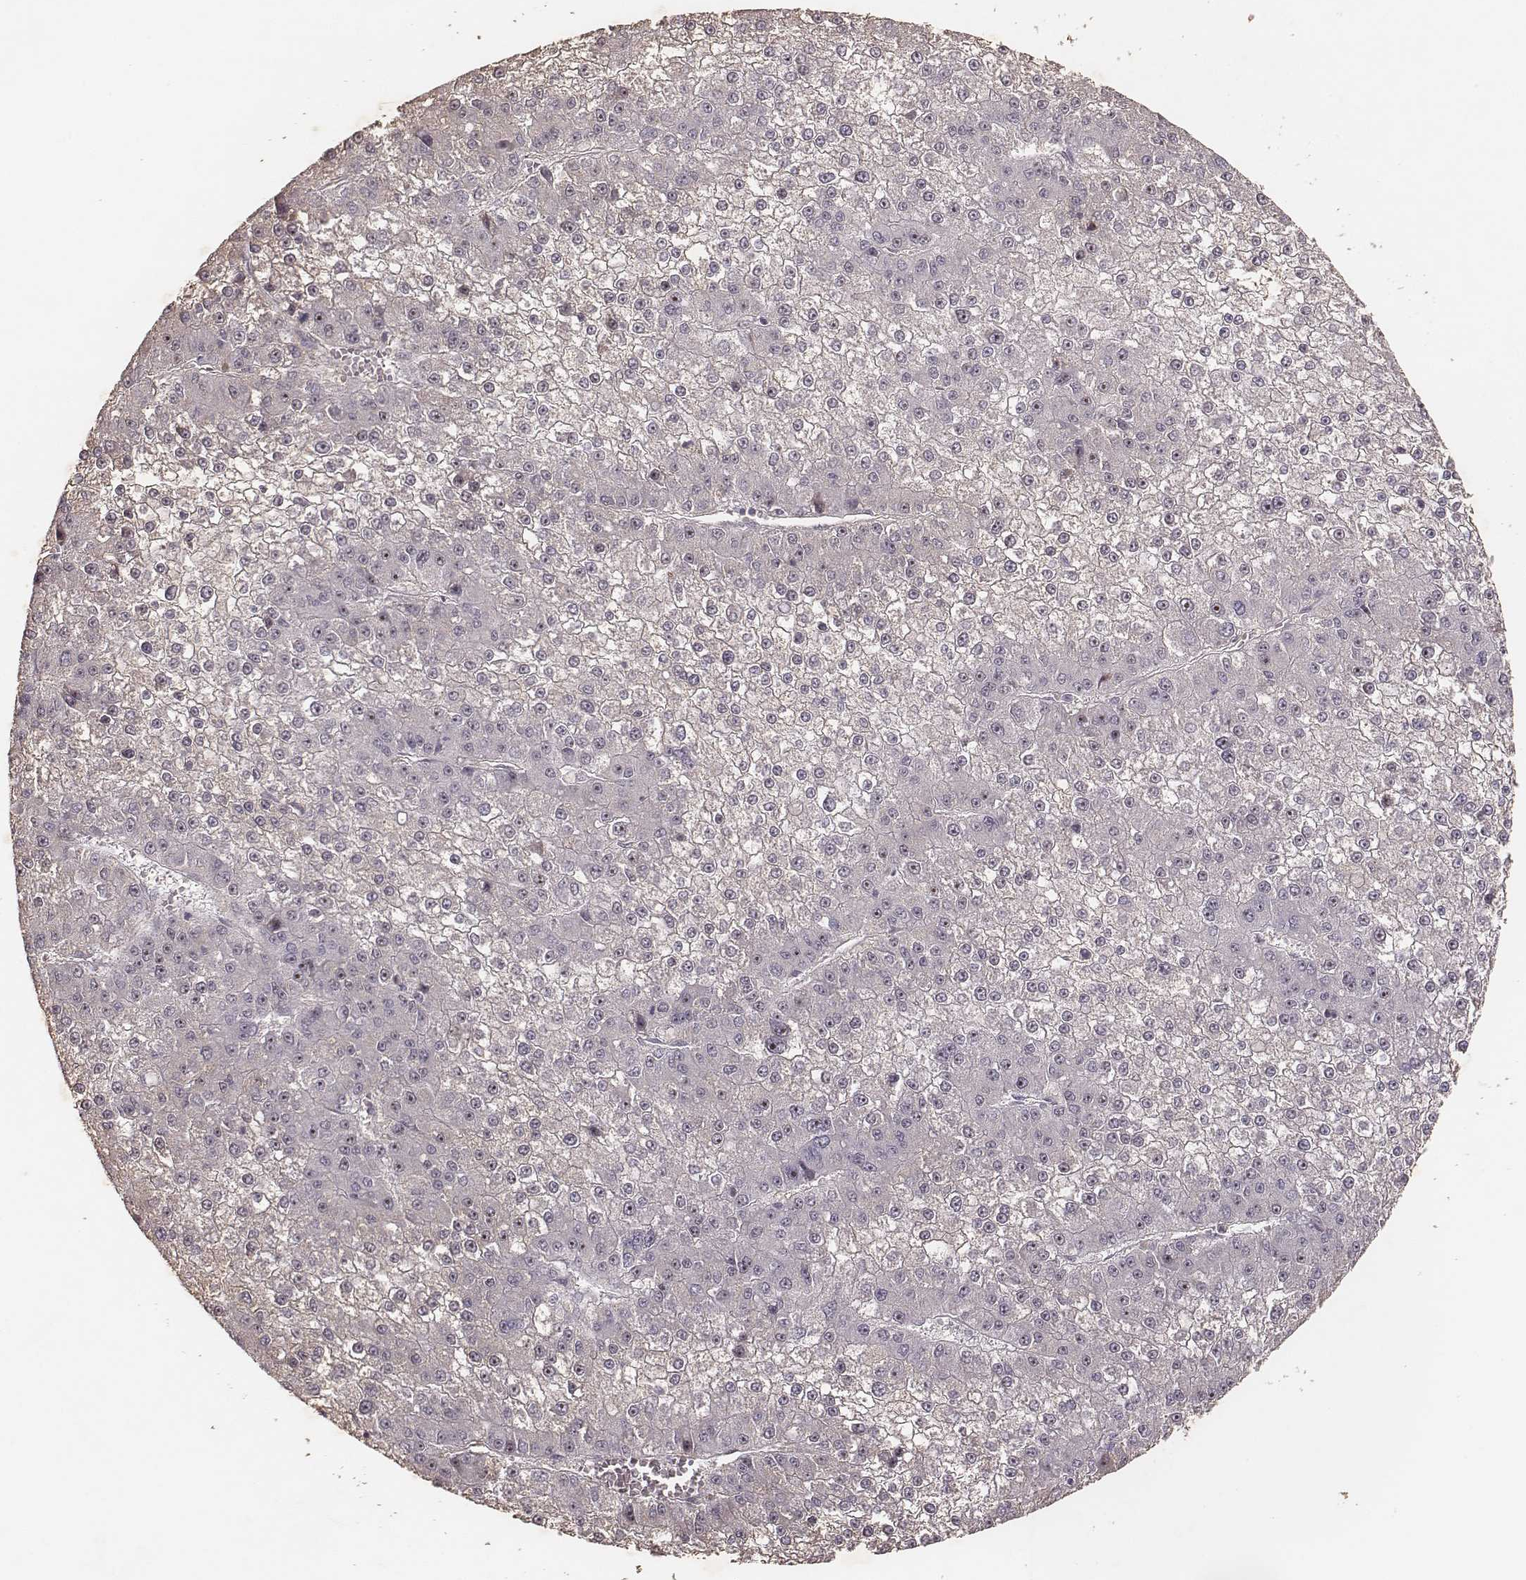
{"staining": {"intensity": "moderate", "quantity": "<25%", "location": "nuclear"}, "tissue": "liver cancer", "cell_type": "Tumor cells", "image_type": "cancer", "snomed": [{"axis": "morphology", "description": "Carcinoma, Hepatocellular, NOS"}, {"axis": "topography", "description": "Liver"}], "caption": "DAB (3,3'-diaminobenzidine) immunohistochemical staining of hepatocellular carcinoma (liver) shows moderate nuclear protein staining in approximately <25% of tumor cells.", "gene": "MADCAM1", "patient": {"sex": "female", "age": 73}}